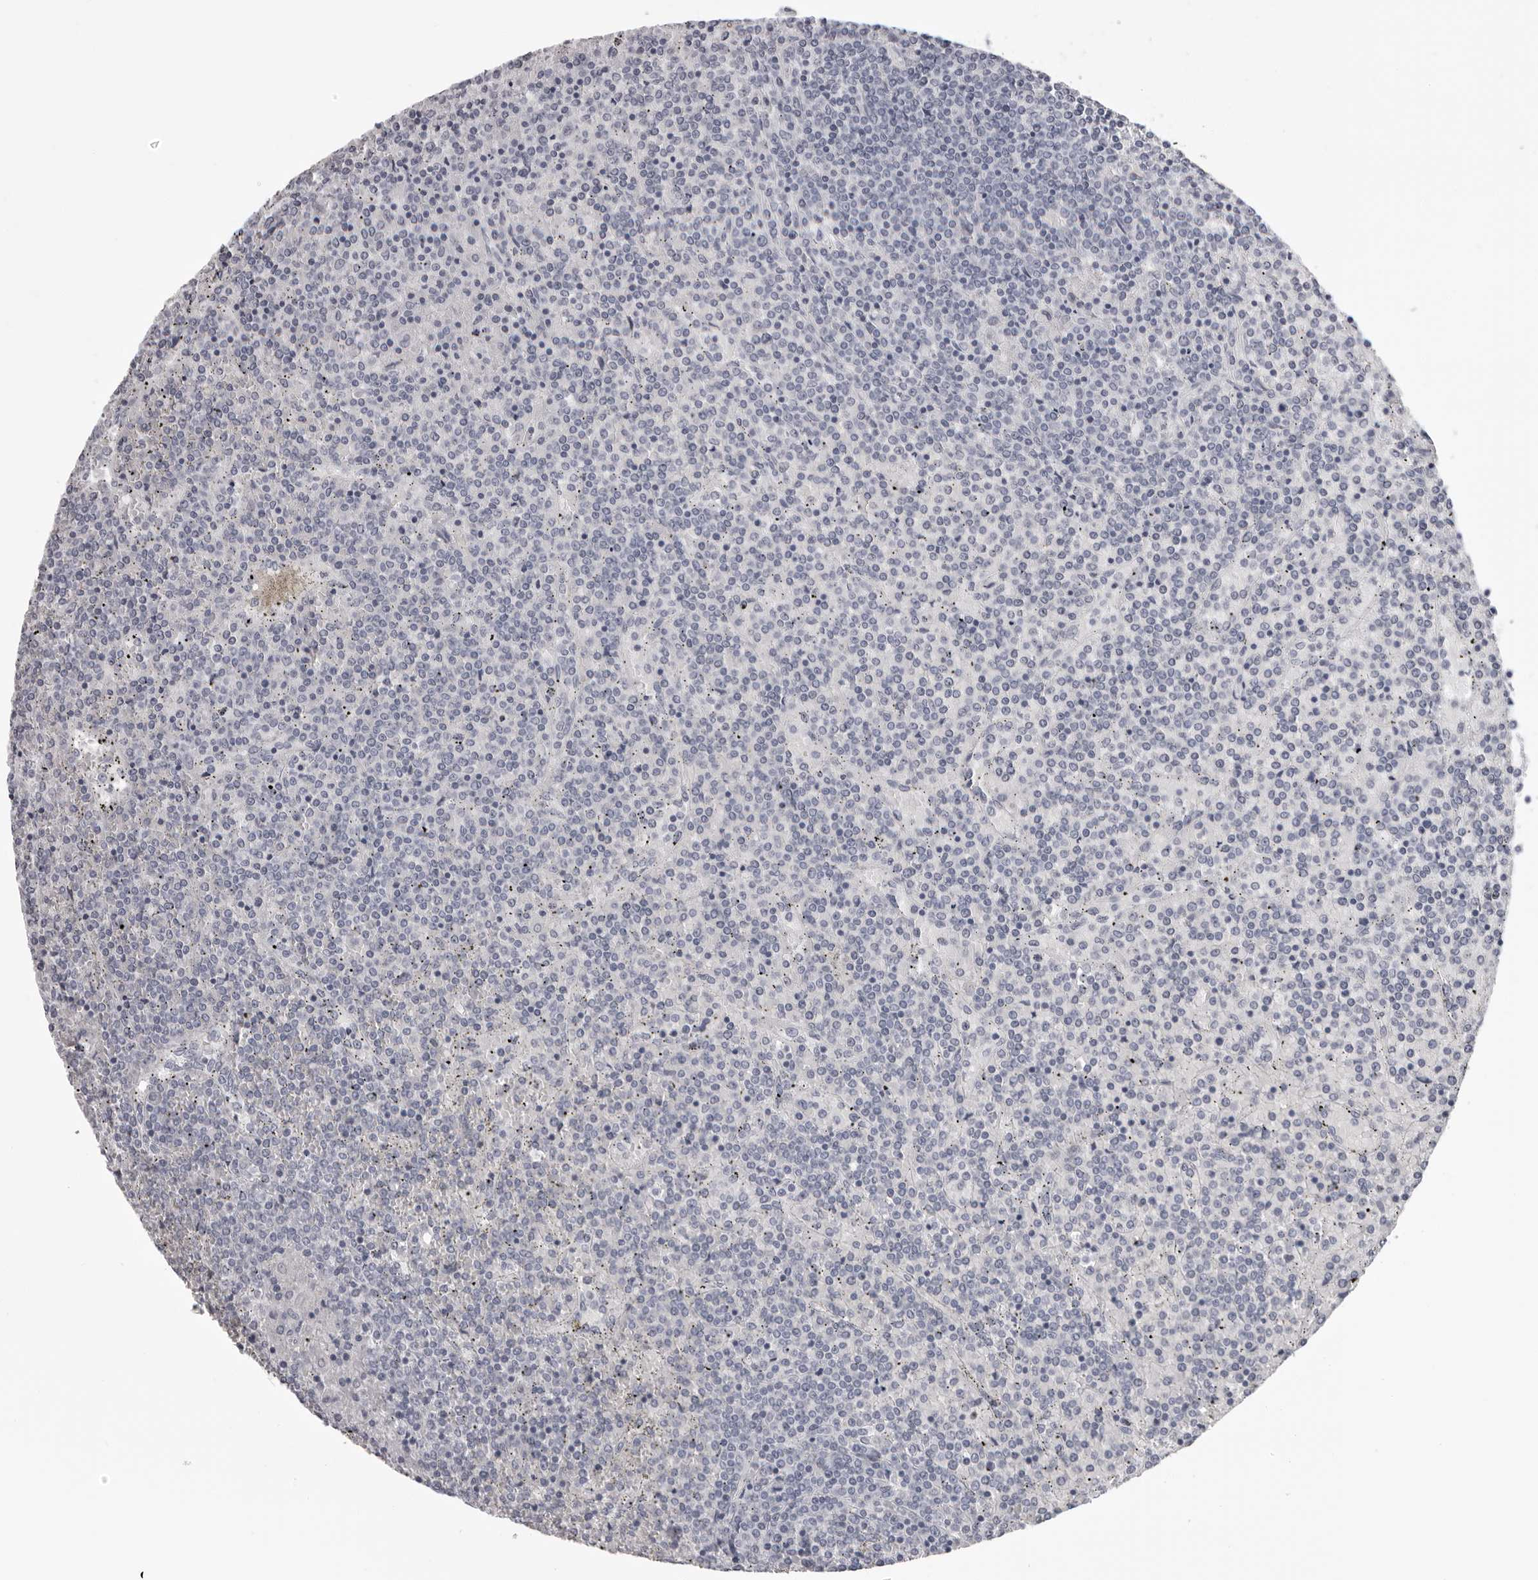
{"staining": {"intensity": "negative", "quantity": "none", "location": "none"}, "tissue": "lymphoma", "cell_type": "Tumor cells", "image_type": "cancer", "snomed": [{"axis": "morphology", "description": "Malignant lymphoma, non-Hodgkin's type, Low grade"}, {"axis": "topography", "description": "Spleen"}], "caption": "IHC photomicrograph of human malignant lymphoma, non-Hodgkin's type (low-grade) stained for a protein (brown), which shows no staining in tumor cells. (DAB immunohistochemistry (IHC), high magnification).", "gene": "DNALI1", "patient": {"sex": "female", "age": 19}}